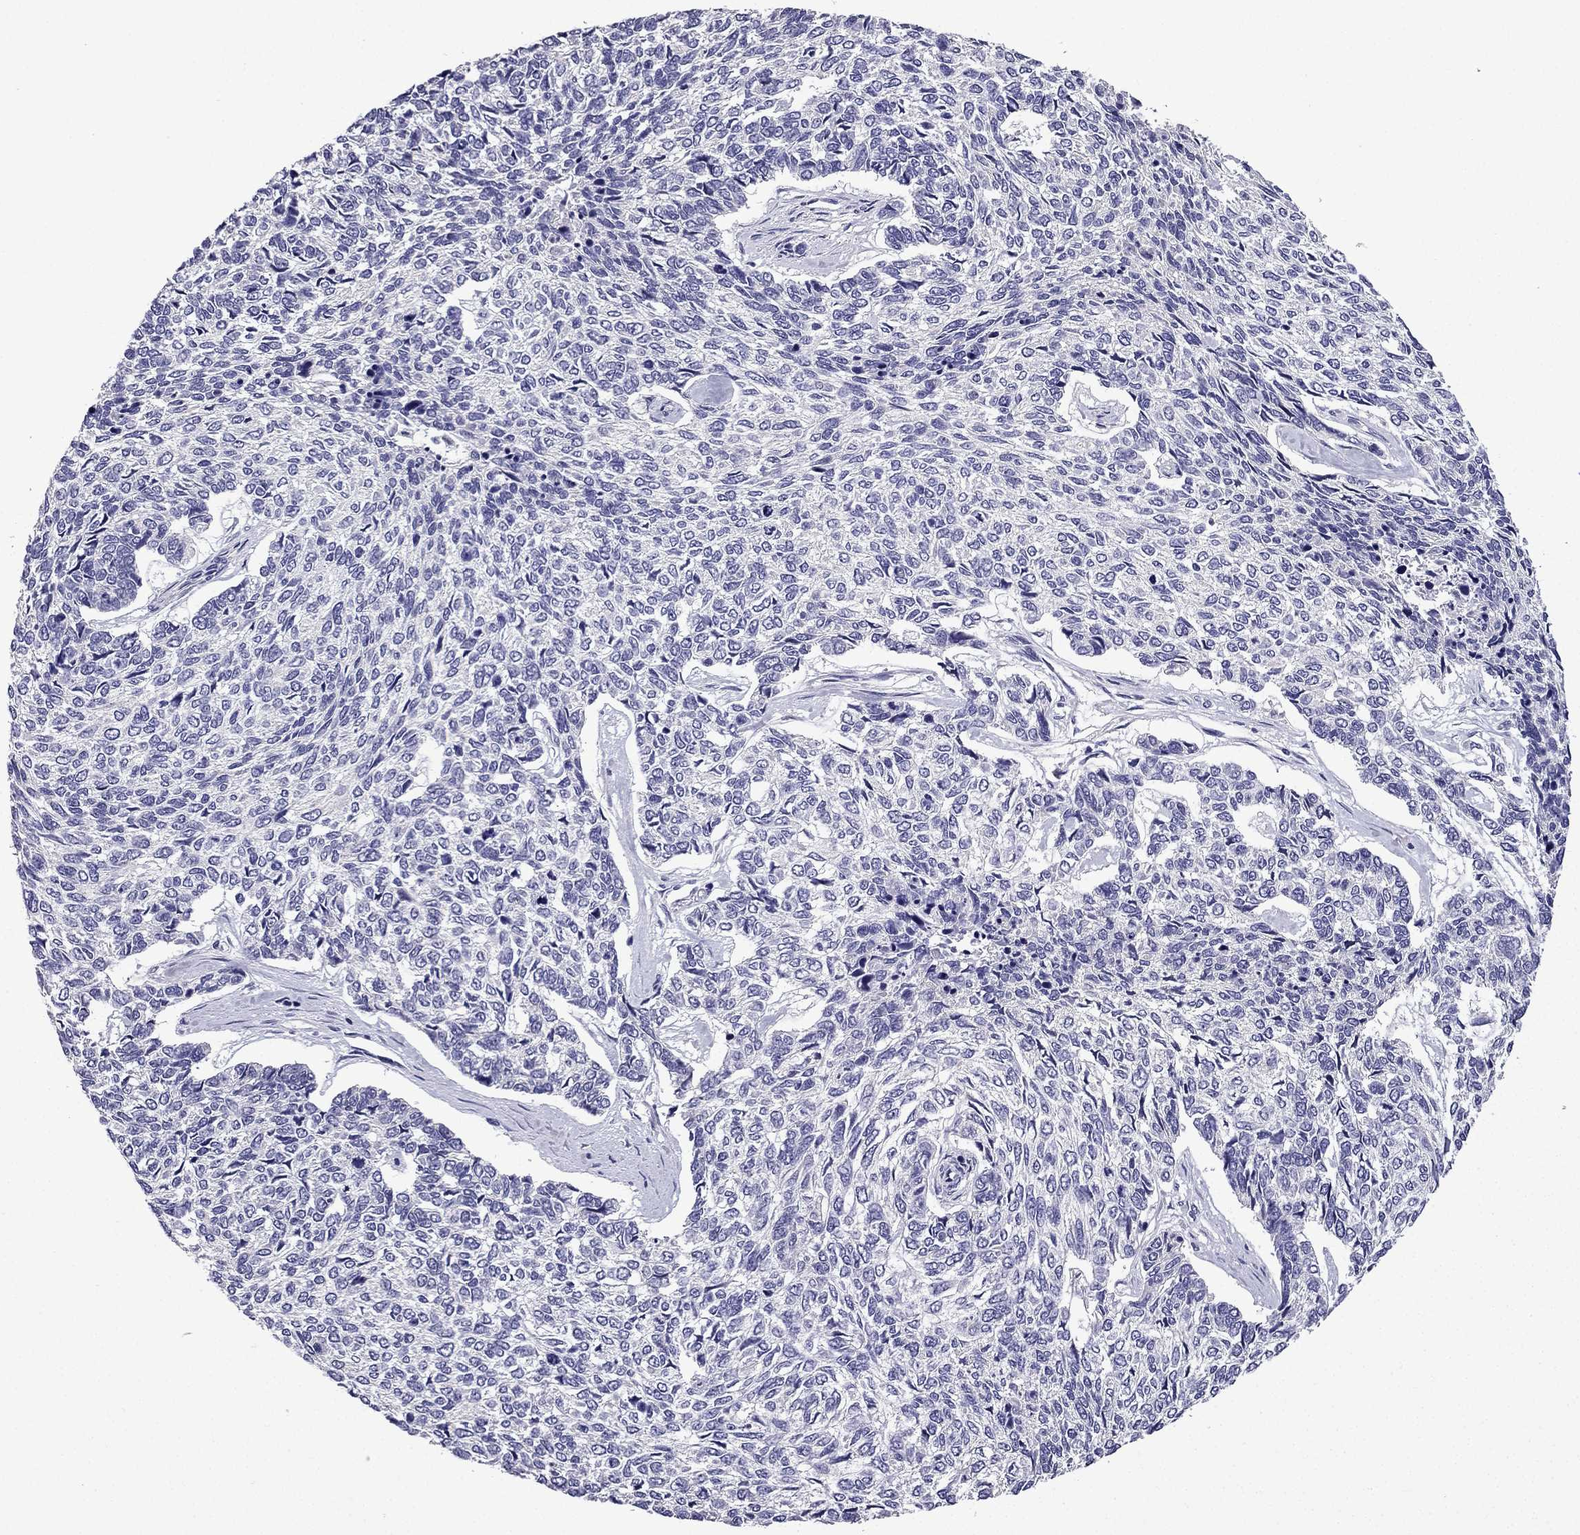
{"staining": {"intensity": "negative", "quantity": "none", "location": "none"}, "tissue": "skin cancer", "cell_type": "Tumor cells", "image_type": "cancer", "snomed": [{"axis": "morphology", "description": "Basal cell carcinoma"}, {"axis": "topography", "description": "Skin"}], "caption": "This is an immunohistochemistry (IHC) image of human skin cancer. There is no expression in tumor cells.", "gene": "TTN", "patient": {"sex": "female", "age": 65}}